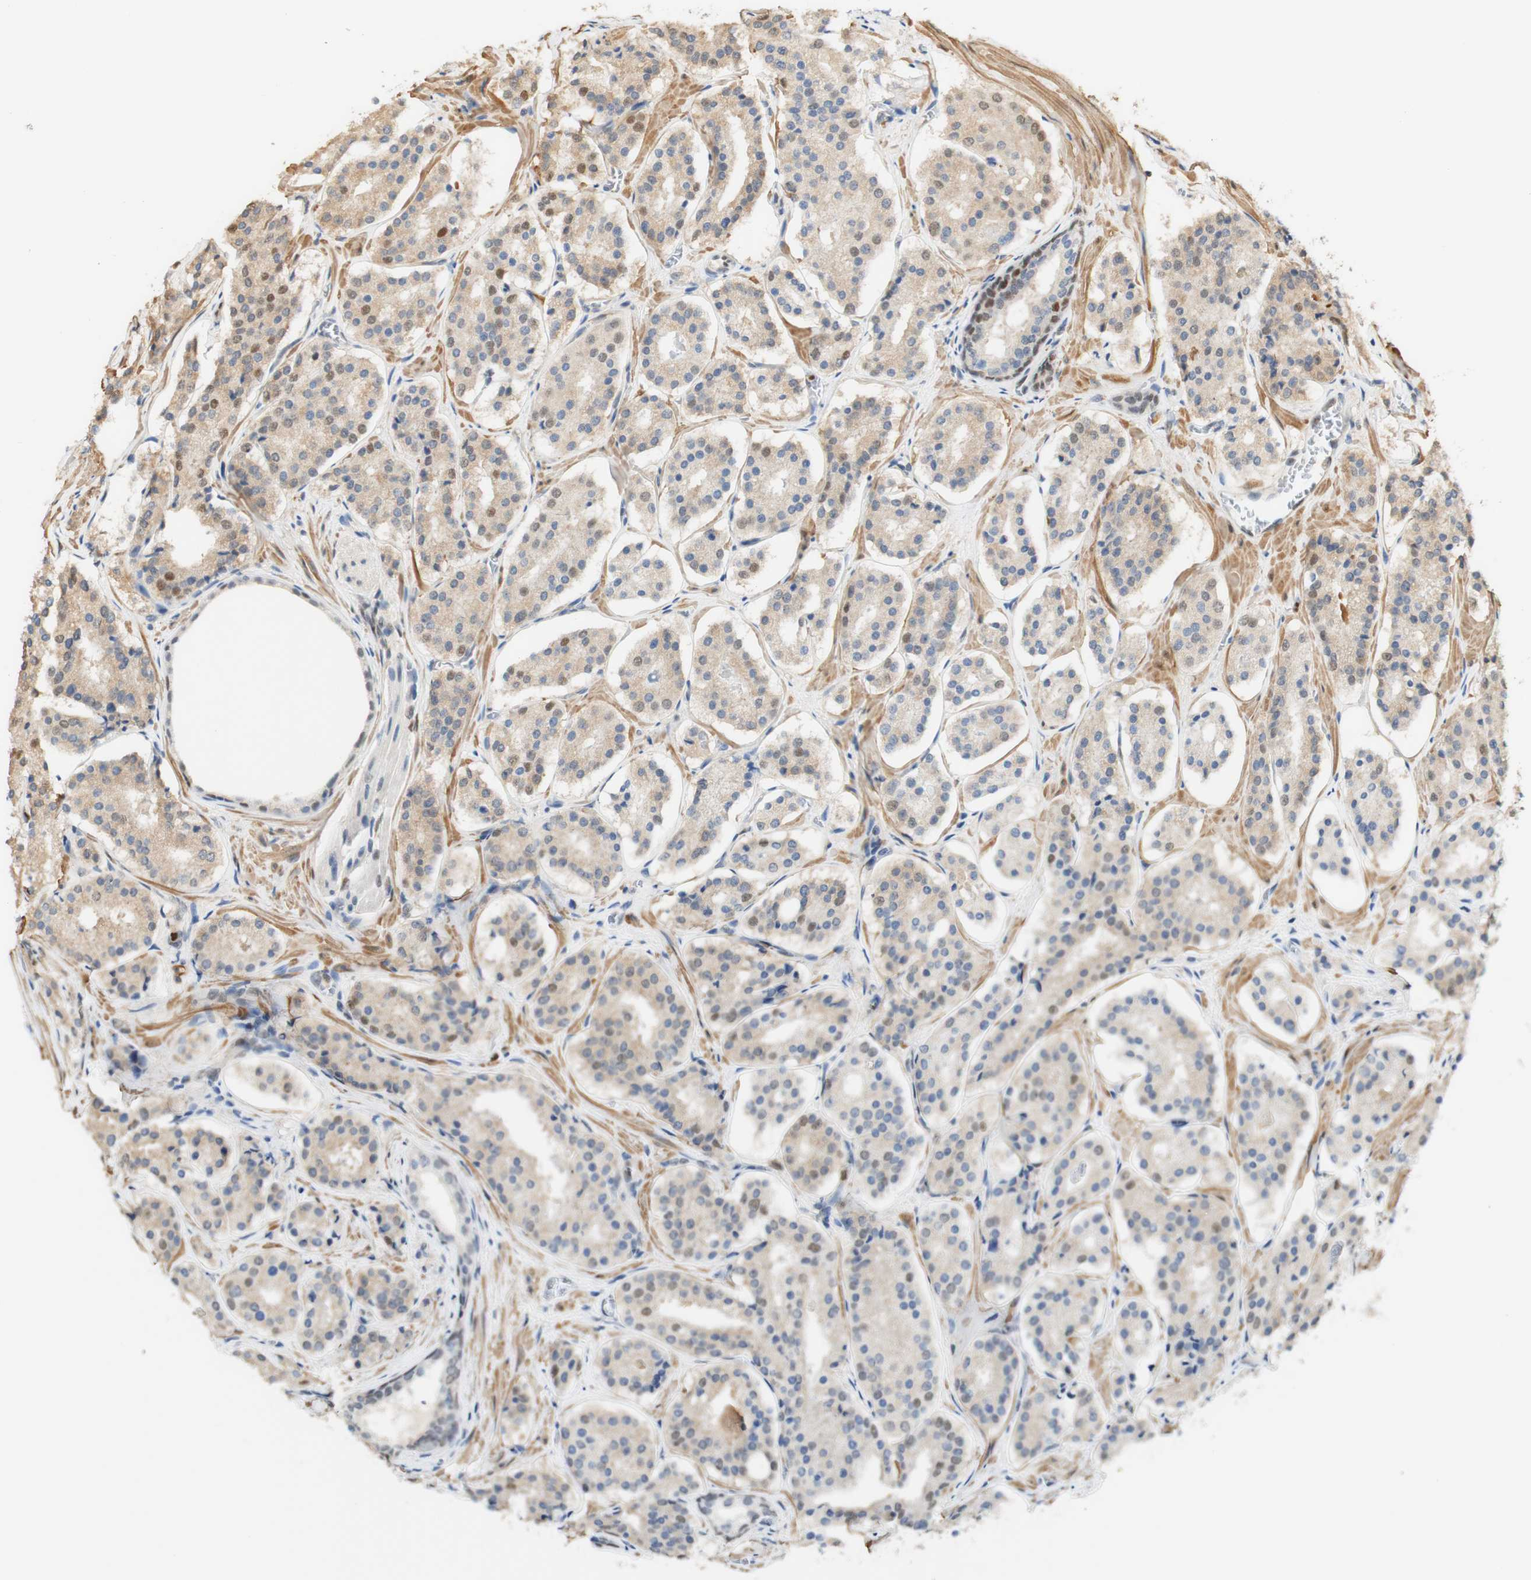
{"staining": {"intensity": "weak", "quantity": ">75%", "location": "cytoplasmic/membranous"}, "tissue": "prostate cancer", "cell_type": "Tumor cells", "image_type": "cancer", "snomed": [{"axis": "morphology", "description": "Adenocarcinoma, High grade"}, {"axis": "topography", "description": "Prostate"}], "caption": "Immunohistochemistry staining of adenocarcinoma (high-grade) (prostate), which reveals low levels of weak cytoplasmic/membranous staining in approximately >75% of tumor cells indicating weak cytoplasmic/membranous protein expression. The staining was performed using DAB (3,3'-diaminobenzidine) (brown) for protein detection and nuclei were counterstained in hematoxylin (blue).", "gene": "MAP3K4", "patient": {"sex": "male", "age": 60}}